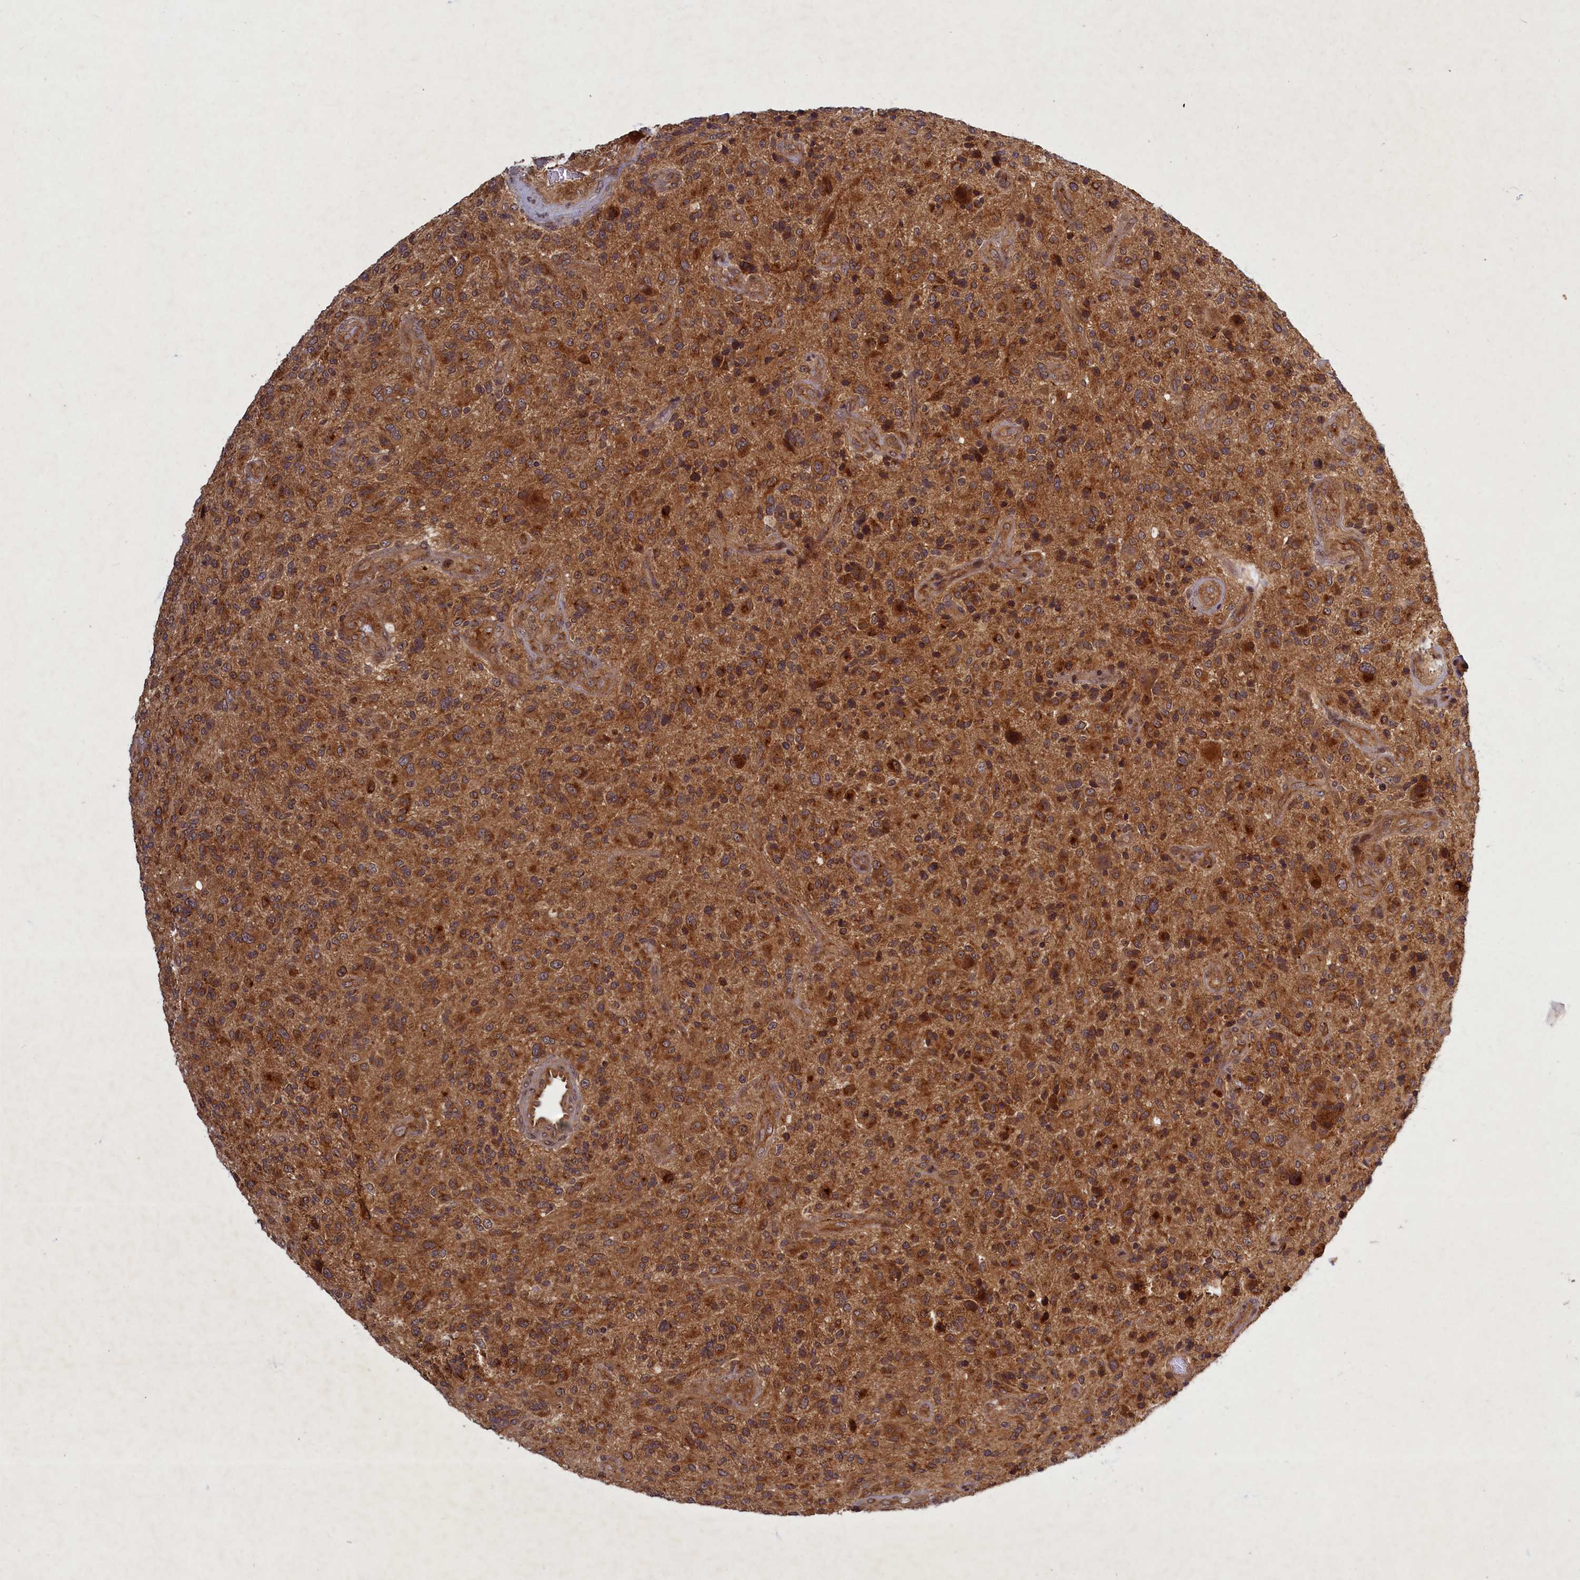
{"staining": {"intensity": "moderate", "quantity": ">75%", "location": "cytoplasmic/membranous"}, "tissue": "glioma", "cell_type": "Tumor cells", "image_type": "cancer", "snomed": [{"axis": "morphology", "description": "Glioma, malignant, High grade"}, {"axis": "topography", "description": "Brain"}], "caption": "Malignant high-grade glioma stained for a protein (brown) reveals moderate cytoplasmic/membranous positive staining in approximately >75% of tumor cells.", "gene": "BICD1", "patient": {"sex": "male", "age": 47}}